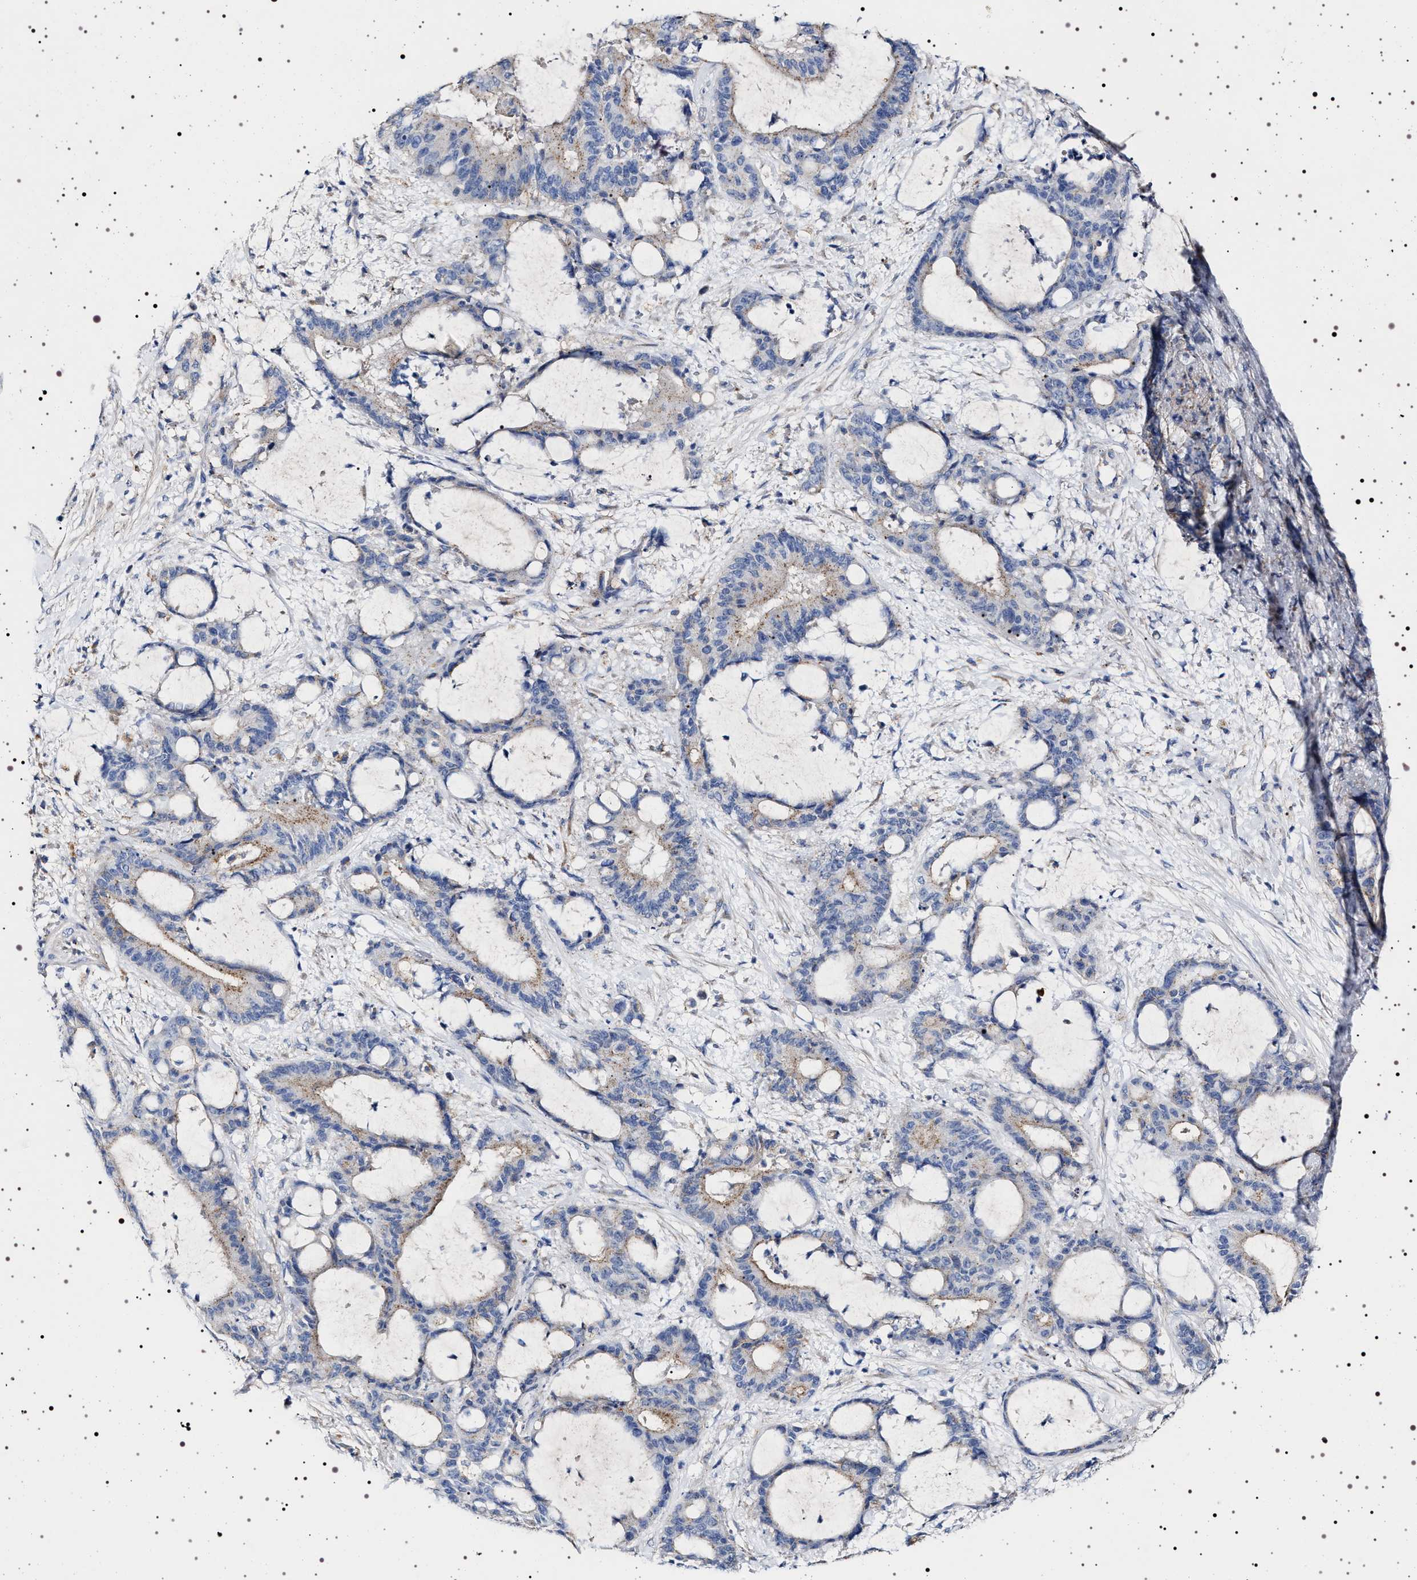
{"staining": {"intensity": "weak", "quantity": "25%-75%", "location": "cytoplasmic/membranous"}, "tissue": "liver cancer", "cell_type": "Tumor cells", "image_type": "cancer", "snomed": [{"axis": "morphology", "description": "Normal tissue, NOS"}, {"axis": "morphology", "description": "Cholangiocarcinoma"}, {"axis": "topography", "description": "Liver"}, {"axis": "topography", "description": "Peripheral nerve tissue"}], "caption": "A brown stain labels weak cytoplasmic/membranous staining of a protein in human liver cancer tumor cells.", "gene": "NAALADL2", "patient": {"sex": "female", "age": 73}}